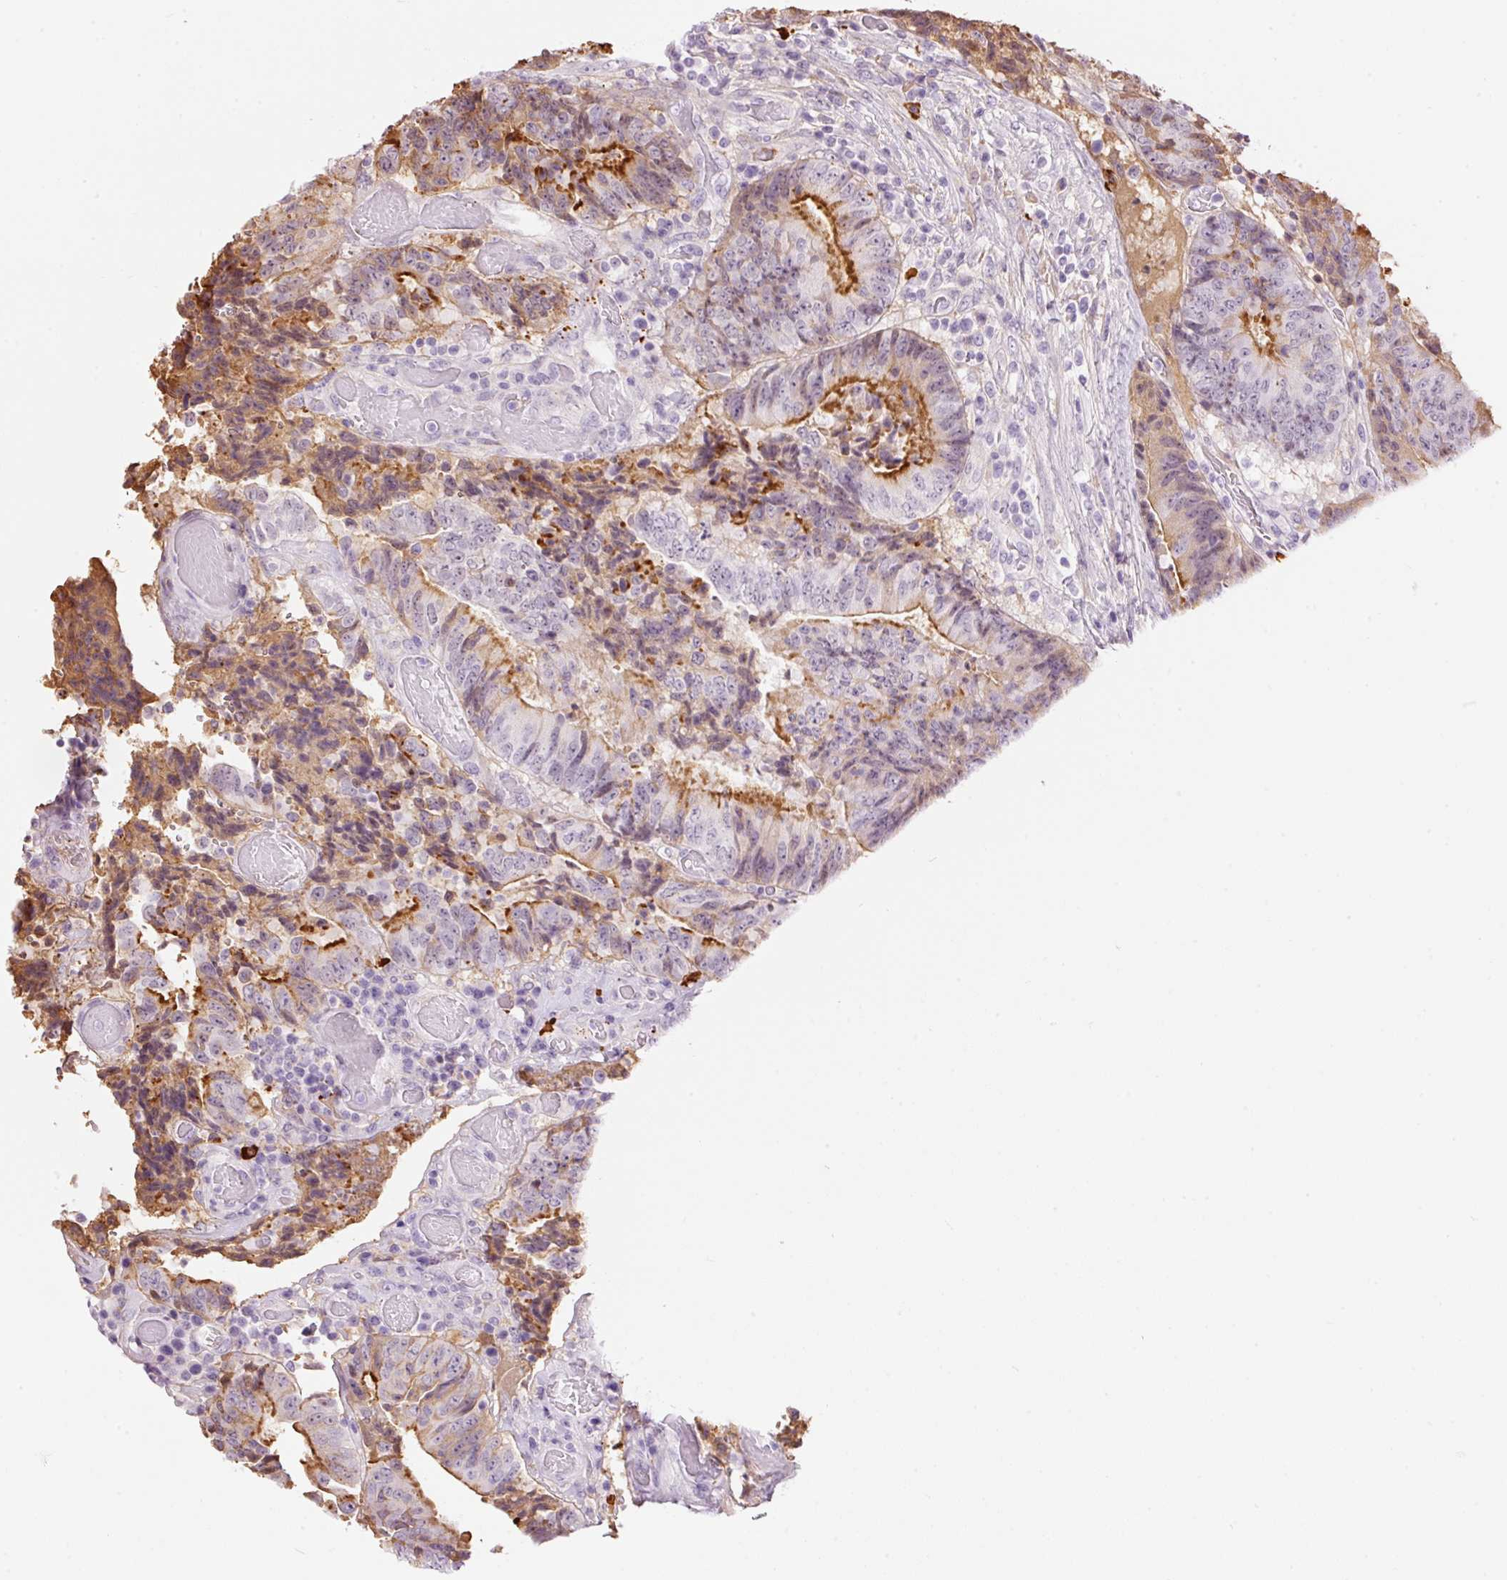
{"staining": {"intensity": "moderate", "quantity": "<25%", "location": "cytoplasmic/membranous"}, "tissue": "colorectal cancer", "cell_type": "Tumor cells", "image_type": "cancer", "snomed": [{"axis": "morphology", "description": "Adenocarcinoma, NOS"}, {"axis": "topography", "description": "Rectum"}], "caption": "Colorectal cancer (adenocarcinoma) was stained to show a protein in brown. There is low levels of moderate cytoplasmic/membranous expression in about <25% of tumor cells.", "gene": "PRPF38B", "patient": {"sex": "male", "age": 72}}